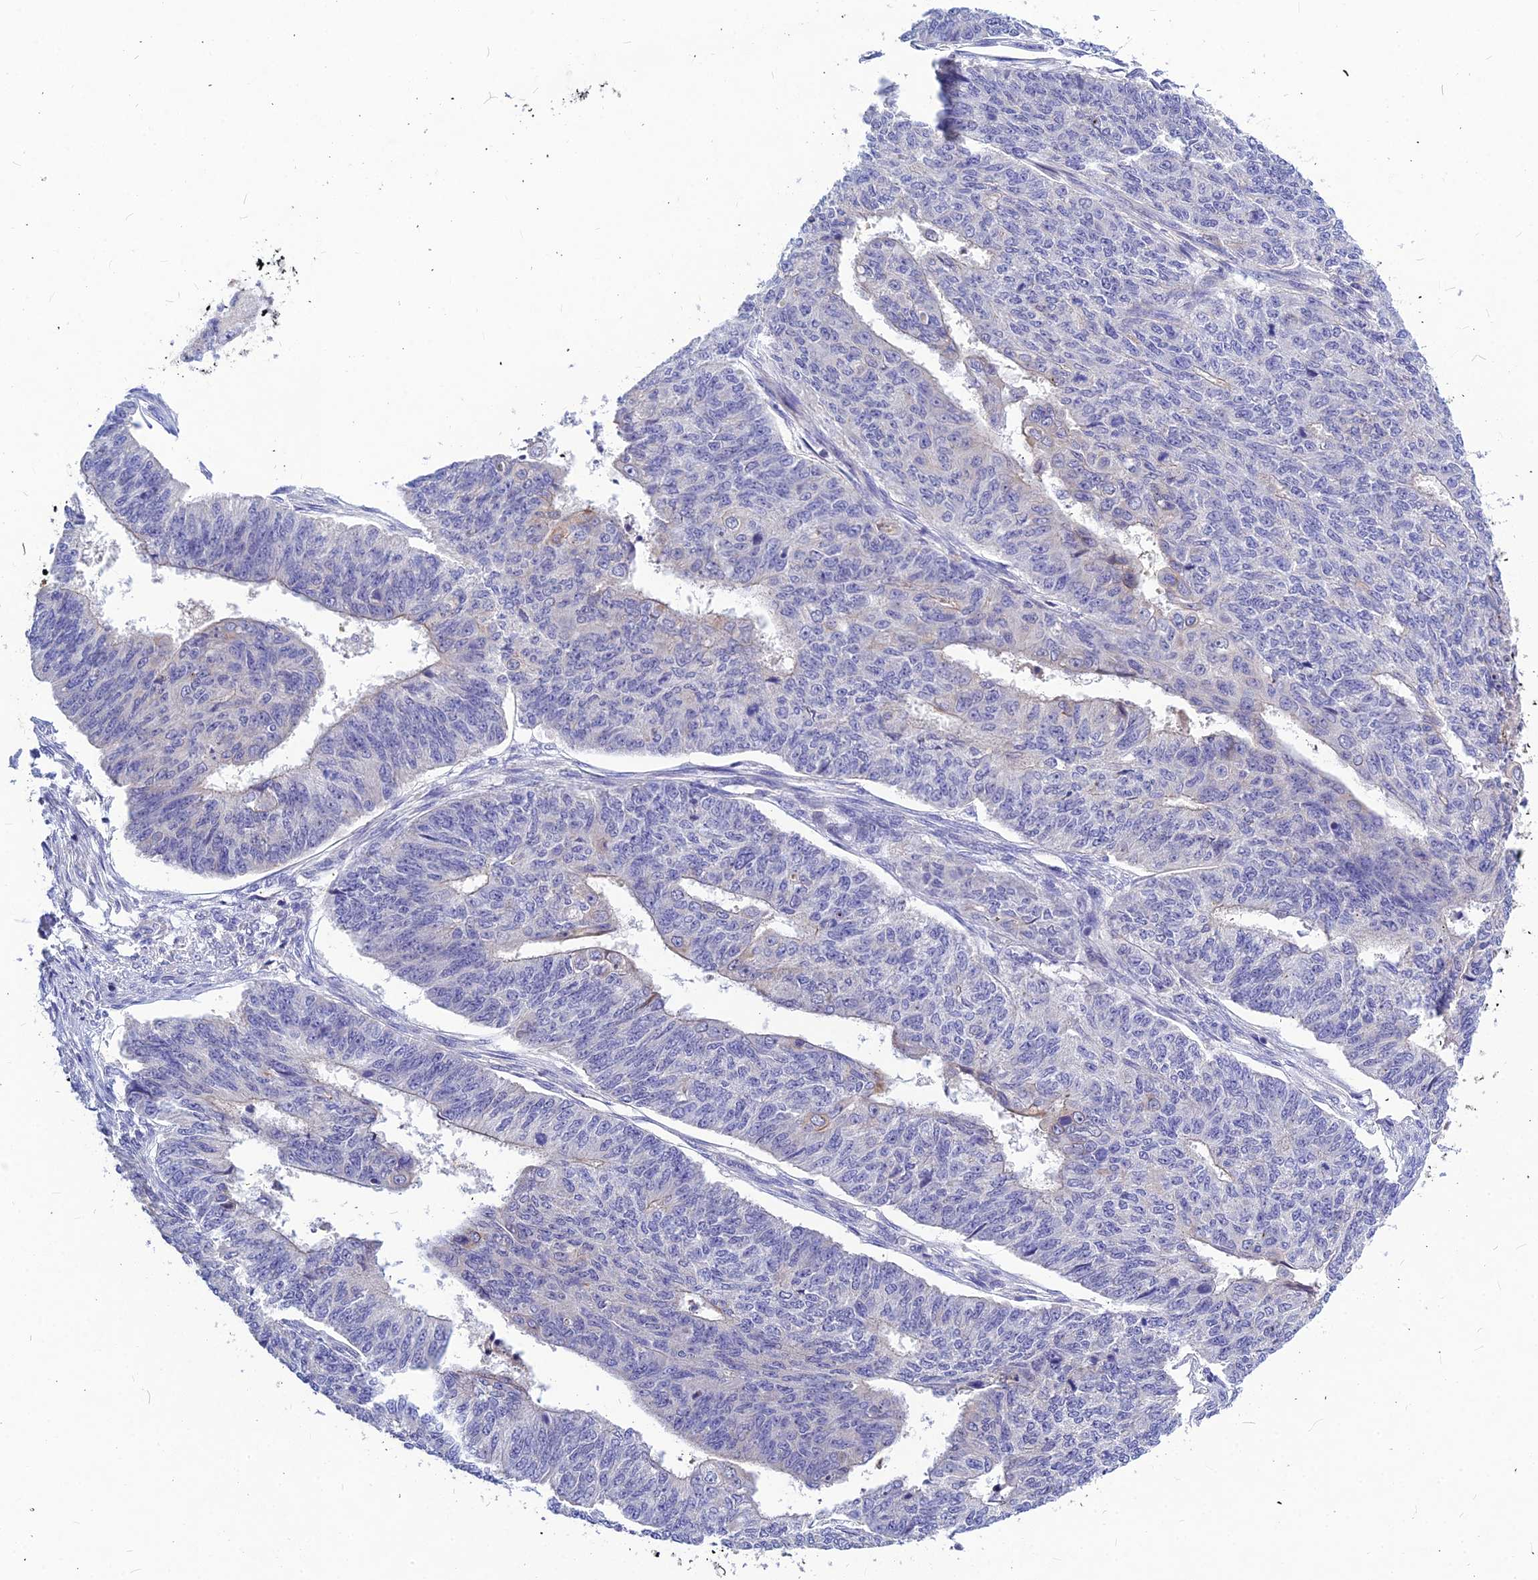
{"staining": {"intensity": "negative", "quantity": "none", "location": "none"}, "tissue": "endometrial cancer", "cell_type": "Tumor cells", "image_type": "cancer", "snomed": [{"axis": "morphology", "description": "Adenocarcinoma, NOS"}, {"axis": "topography", "description": "Endometrium"}], "caption": "Endometrial adenocarcinoma was stained to show a protein in brown. There is no significant expression in tumor cells.", "gene": "DMRTA1", "patient": {"sex": "female", "age": 32}}